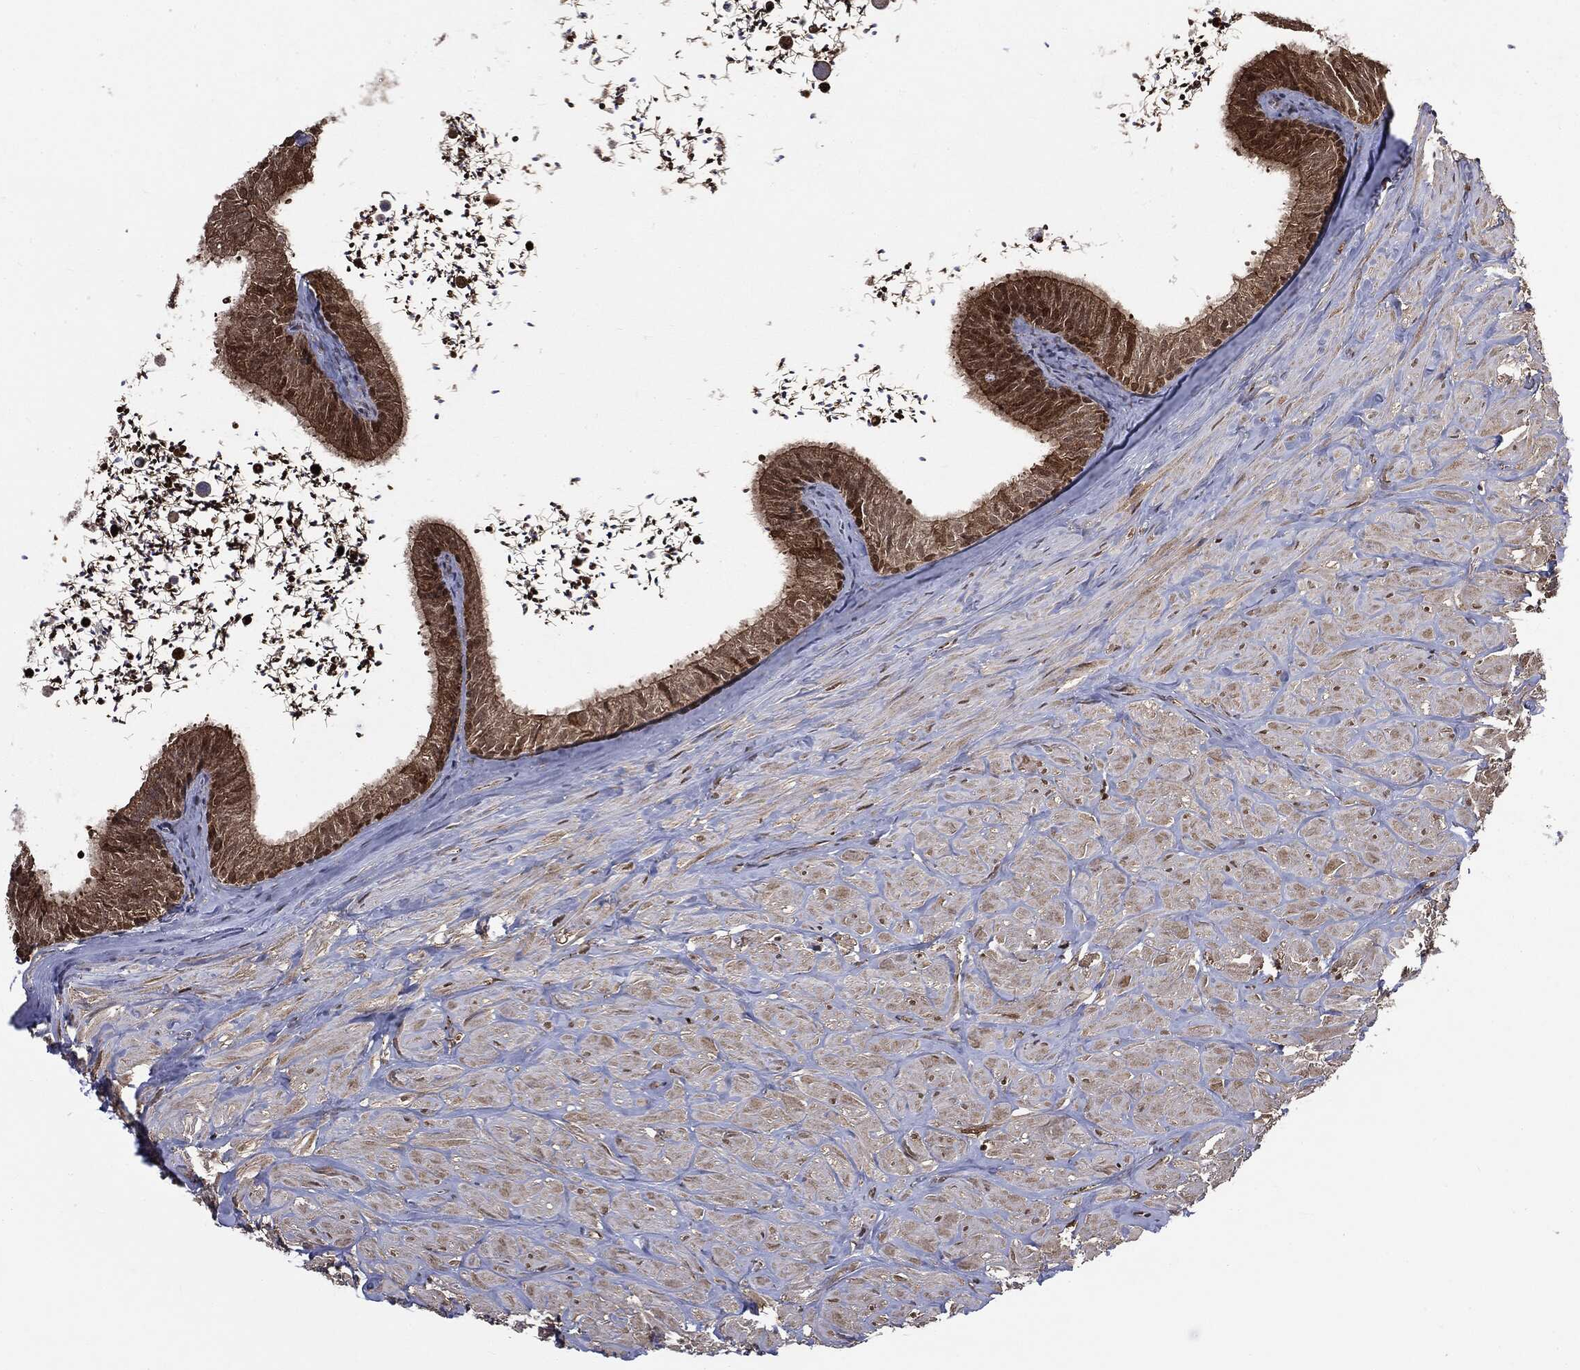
{"staining": {"intensity": "moderate", "quantity": ">75%", "location": "cytoplasmic/membranous,nuclear"}, "tissue": "epididymis", "cell_type": "Glandular cells", "image_type": "normal", "snomed": [{"axis": "morphology", "description": "Normal tissue, NOS"}, {"axis": "topography", "description": "Epididymis"}], "caption": "Immunohistochemistry photomicrograph of normal epididymis: epididymis stained using immunohistochemistry (IHC) displays medium levels of moderate protein expression localized specifically in the cytoplasmic/membranous,nuclear of glandular cells, appearing as a cytoplasmic/membranous,nuclear brown color.", "gene": "GPI", "patient": {"sex": "male", "age": 32}}